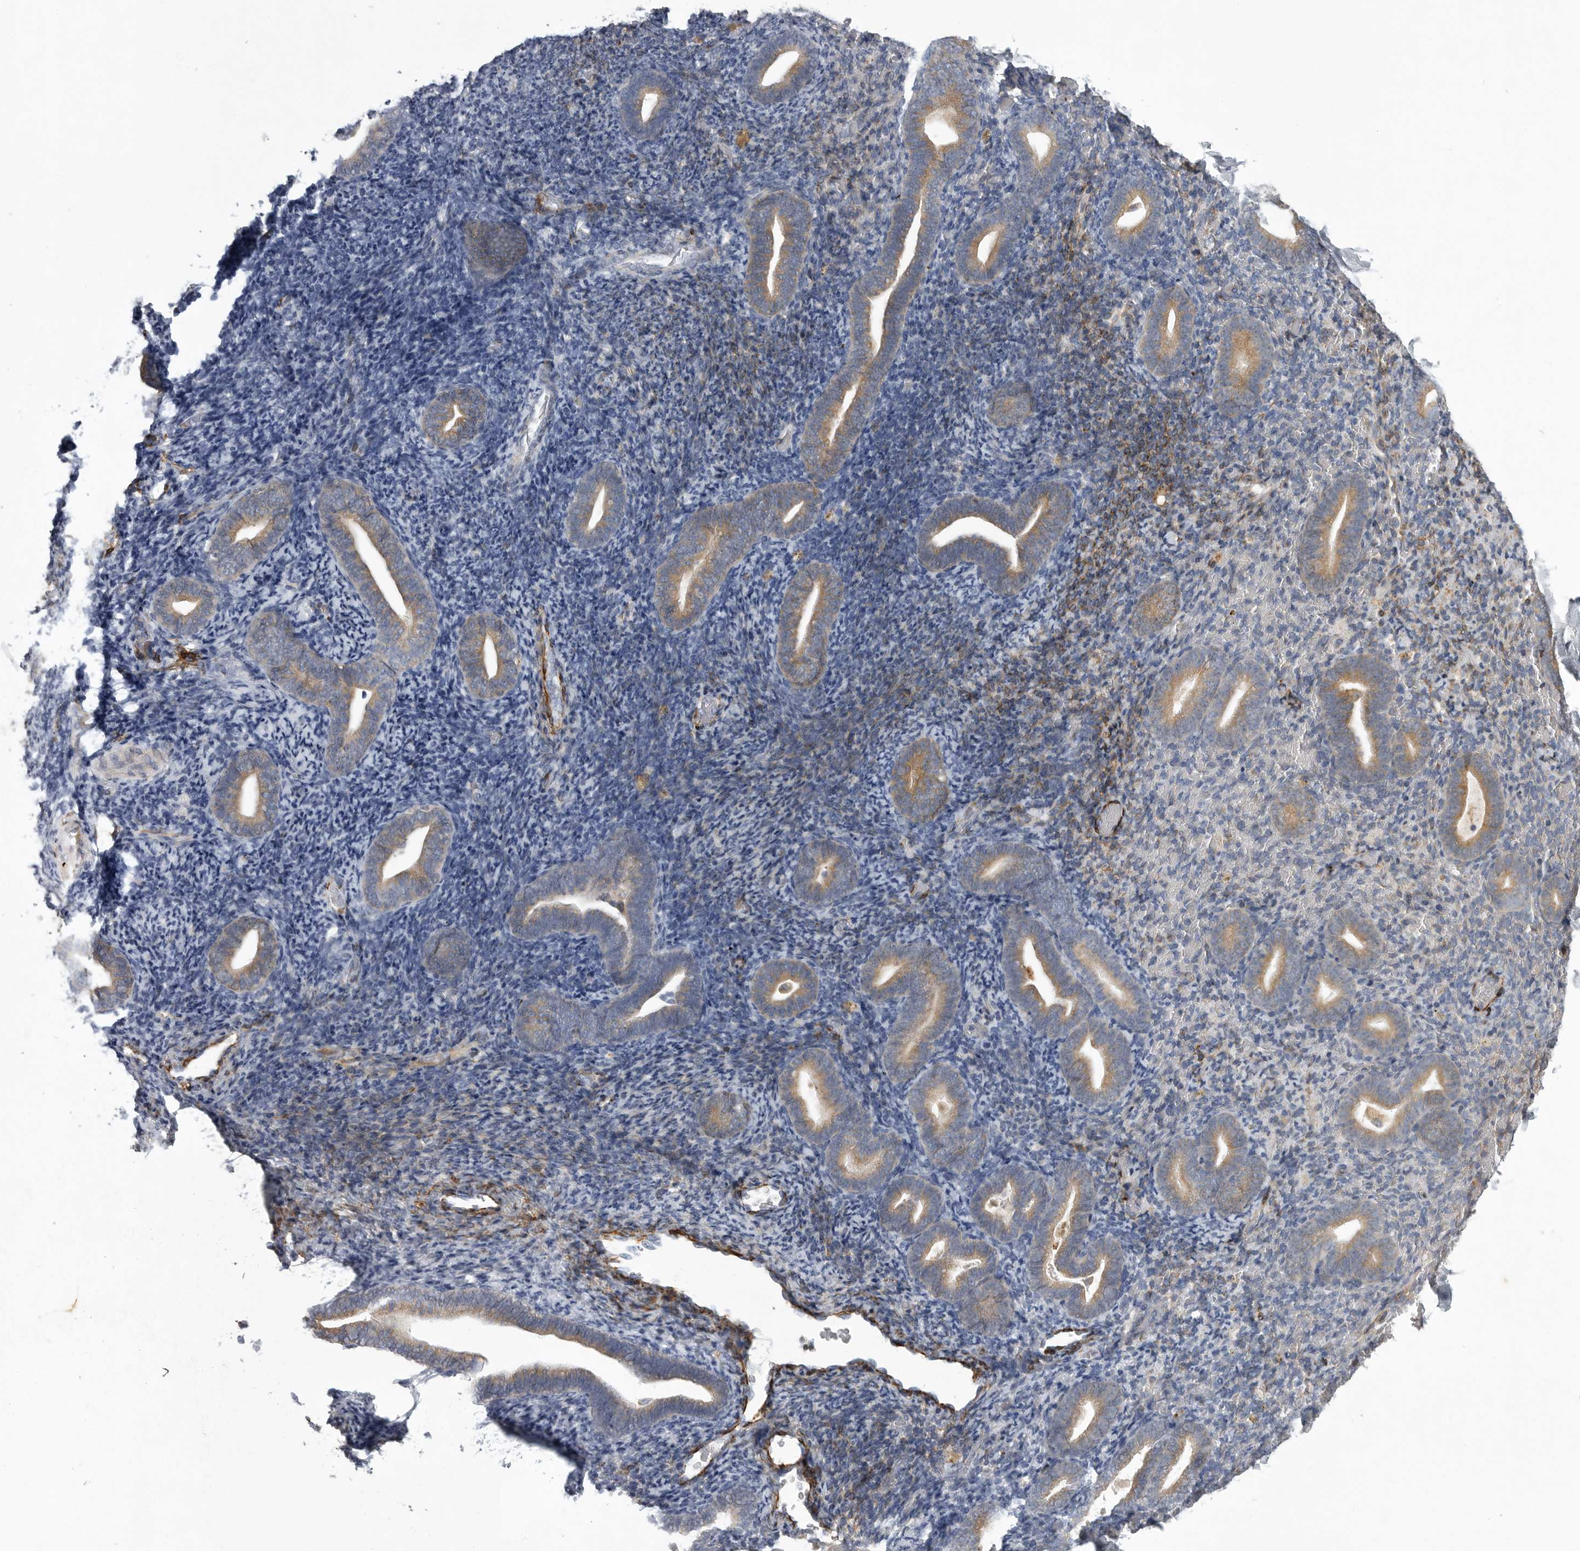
{"staining": {"intensity": "moderate", "quantity": "<25%", "location": "cytoplasmic/membranous"}, "tissue": "endometrium", "cell_type": "Cells in endometrial stroma", "image_type": "normal", "snomed": [{"axis": "morphology", "description": "Normal tissue, NOS"}, {"axis": "topography", "description": "Endometrium"}], "caption": "High-magnification brightfield microscopy of unremarkable endometrium stained with DAB (brown) and counterstained with hematoxylin (blue). cells in endometrial stroma exhibit moderate cytoplasmic/membranous staining is identified in approximately<25% of cells.", "gene": "MINPP1", "patient": {"sex": "female", "age": 51}}